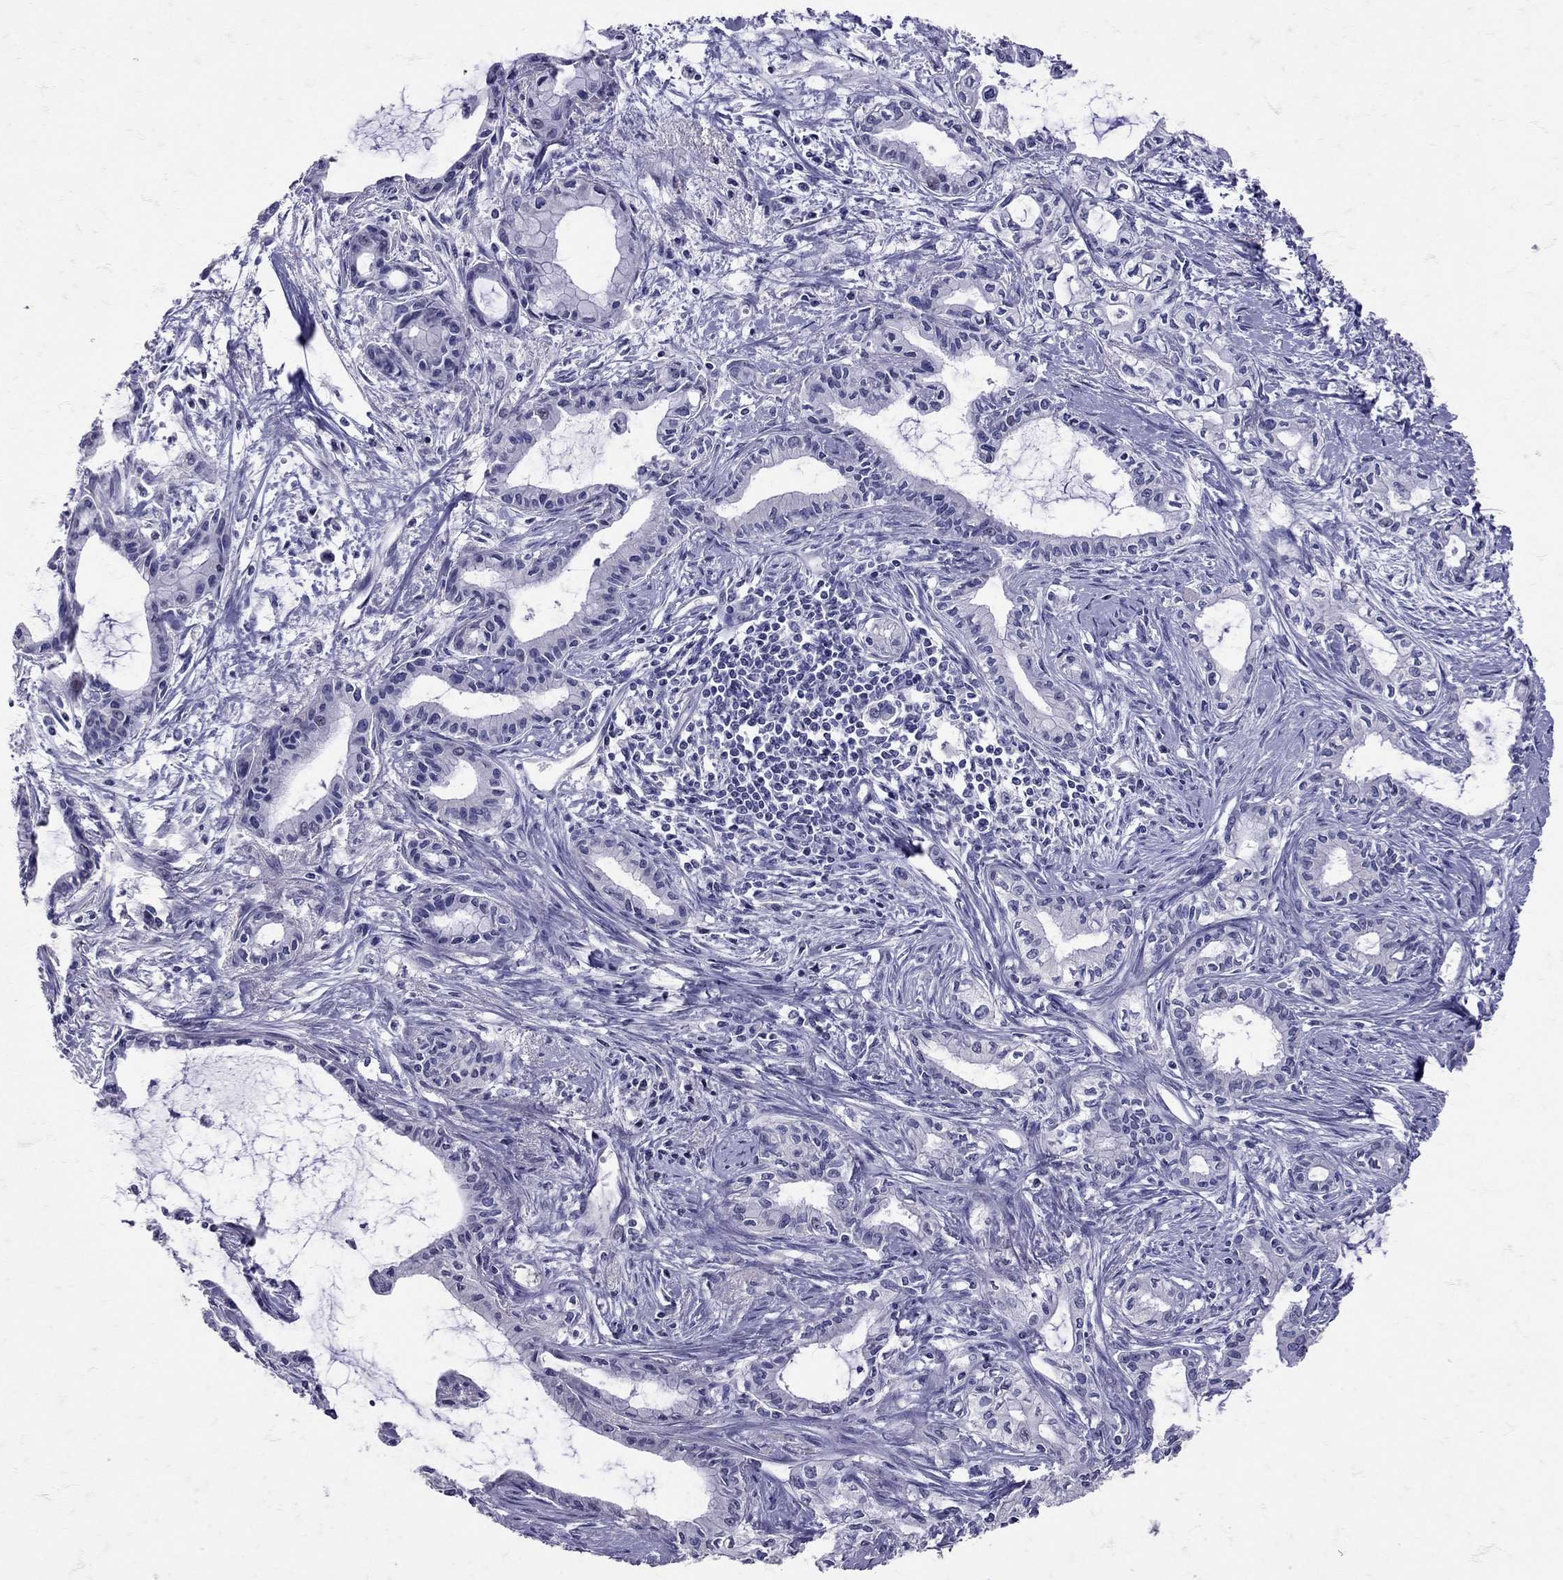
{"staining": {"intensity": "negative", "quantity": "none", "location": "none"}, "tissue": "pancreatic cancer", "cell_type": "Tumor cells", "image_type": "cancer", "snomed": [{"axis": "morphology", "description": "Adenocarcinoma, NOS"}, {"axis": "topography", "description": "Pancreas"}], "caption": "A high-resolution image shows immunohistochemistry staining of adenocarcinoma (pancreatic), which reveals no significant positivity in tumor cells.", "gene": "SST", "patient": {"sex": "male", "age": 48}}